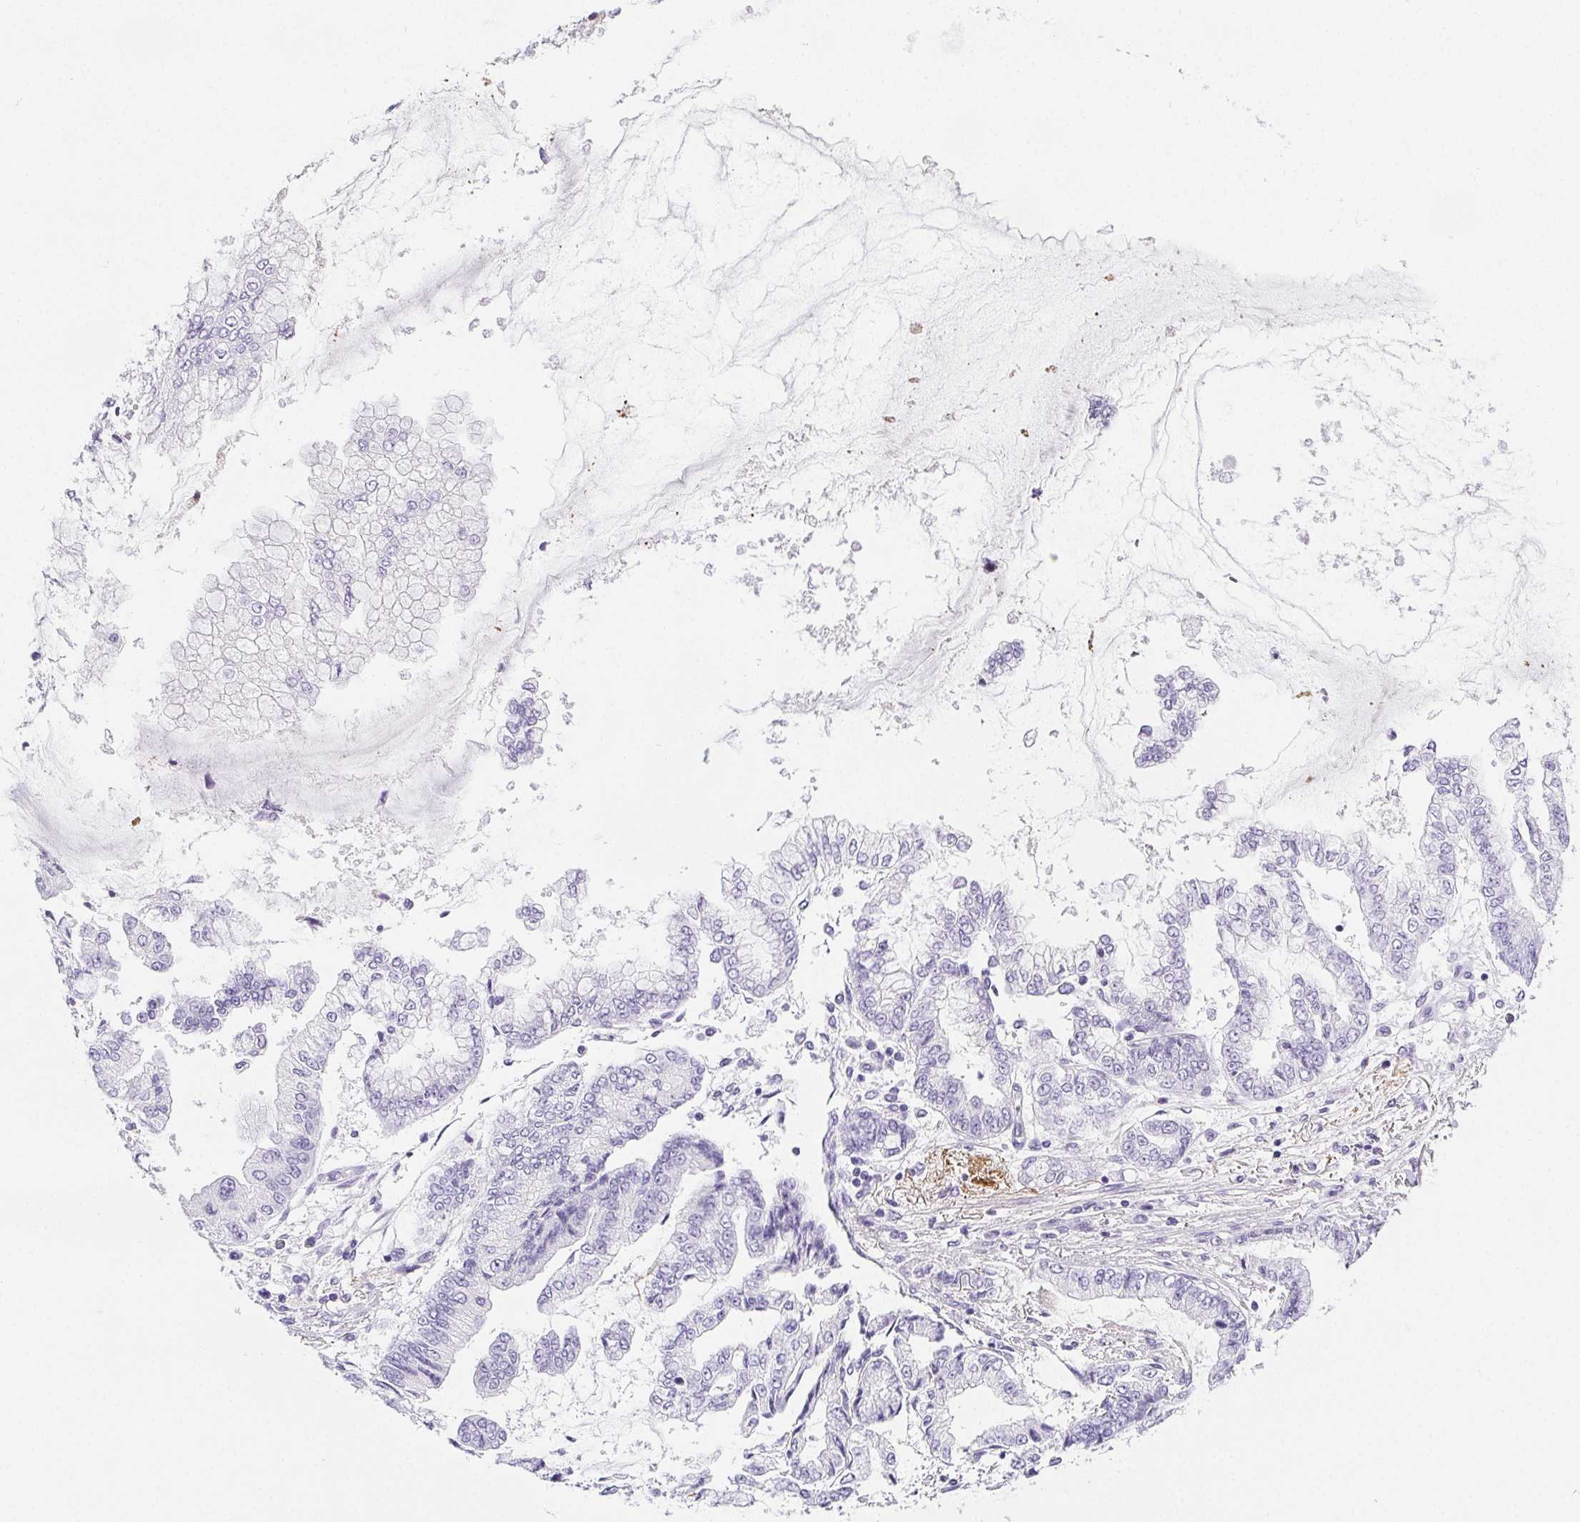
{"staining": {"intensity": "negative", "quantity": "none", "location": "none"}, "tissue": "stomach cancer", "cell_type": "Tumor cells", "image_type": "cancer", "snomed": [{"axis": "morphology", "description": "Adenocarcinoma, NOS"}, {"axis": "topography", "description": "Stomach, upper"}], "caption": "This photomicrograph is of stomach cancer stained with immunohistochemistry to label a protein in brown with the nuclei are counter-stained blue. There is no staining in tumor cells.", "gene": "VTN", "patient": {"sex": "female", "age": 74}}